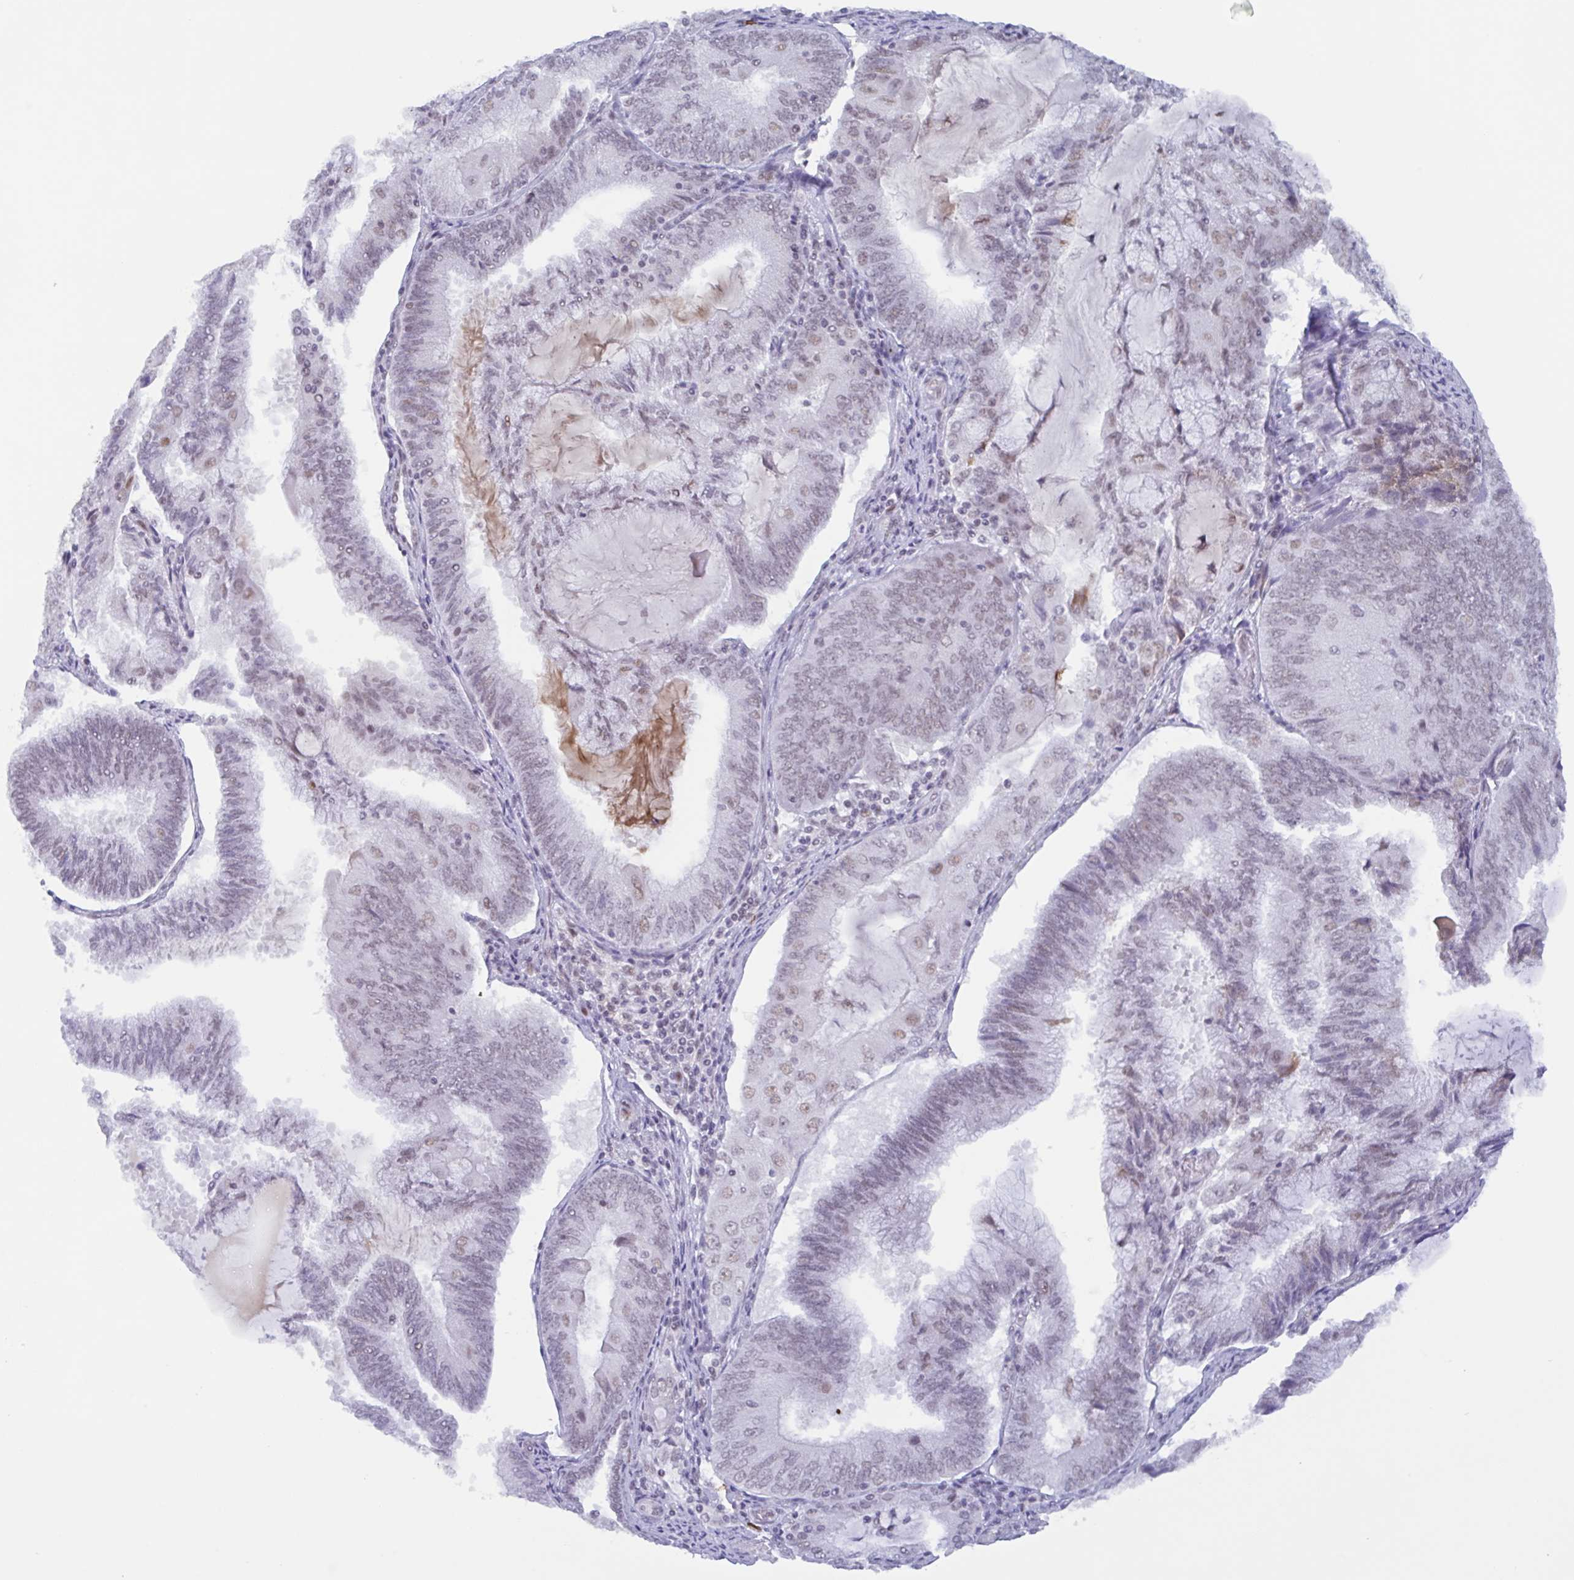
{"staining": {"intensity": "weak", "quantity": "25%-75%", "location": "nuclear"}, "tissue": "endometrial cancer", "cell_type": "Tumor cells", "image_type": "cancer", "snomed": [{"axis": "morphology", "description": "Adenocarcinoma, NOS"}, {"axis": "topography", "description": "Endometrium"}], "caption": "Protein expression analysis of endometrial cancer (adenocarcinoma) demonstrates weak nuclear positivity in about 25%-75% of tumor cells.", "gene": "PLG", "patient": {"sex": "female", "age": 81}}